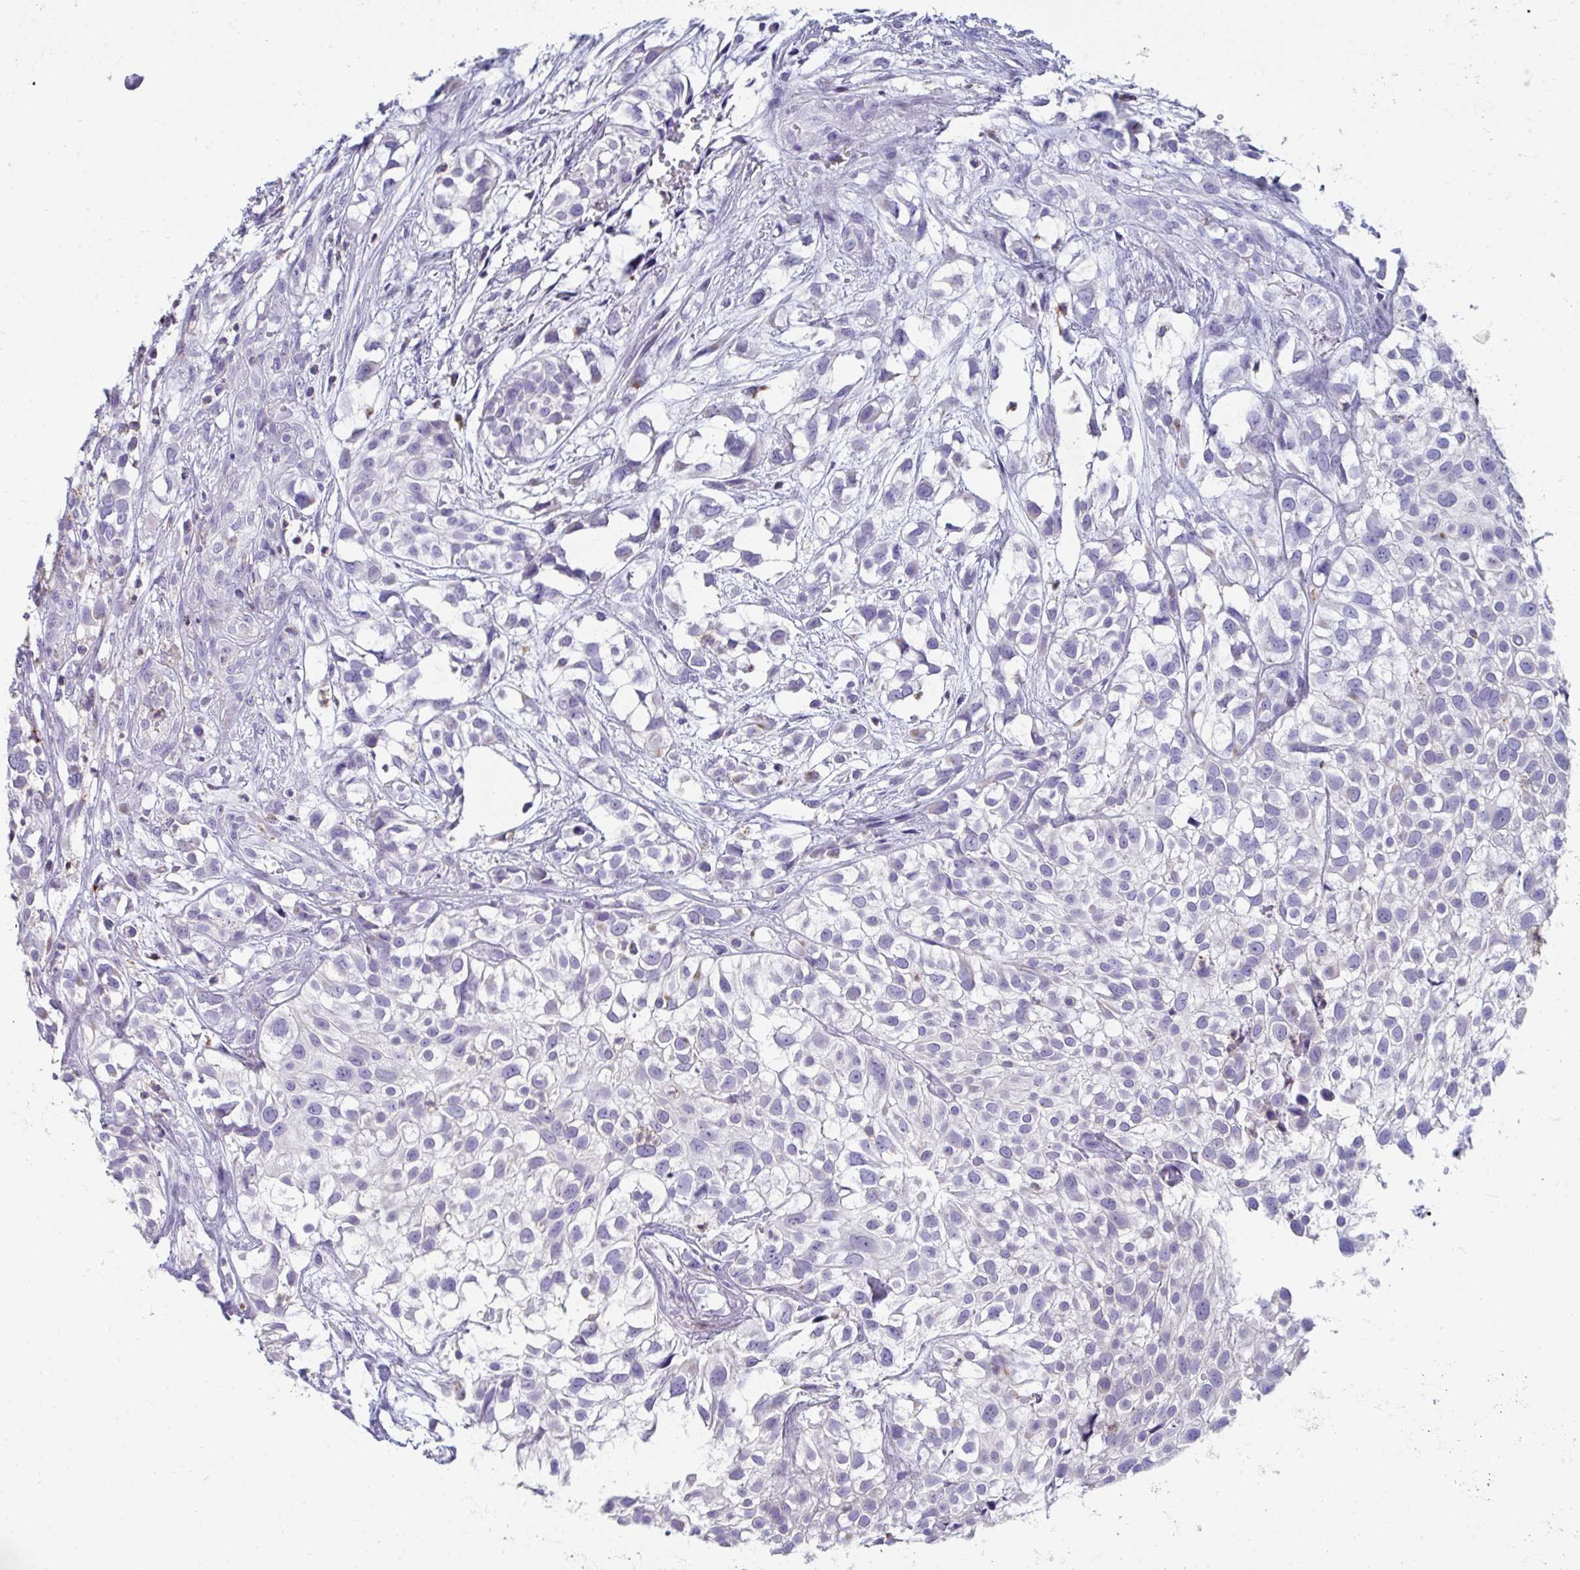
{"staining": {"intensity": "negative", "quantity": "none", "location": "none"}, "tissue": "urothelial cancer", "cell_type": "Tumor cells", "image_type": "cancer", "snomed": [{"axis": "morphology", "description": "Urothelial carcinoma, High grade"}, {"axis": "topography", "description": "Urinary bladder"}], "caption": "This histopathology image is of high-grade urothelial carcinoma stained with IHC to label a protein in brown with the nuclei are counter-stained blue. There is no positivity in tumor cells.", "gene": "MGAM2", "patient": {"sex": "male", "age": 56}}